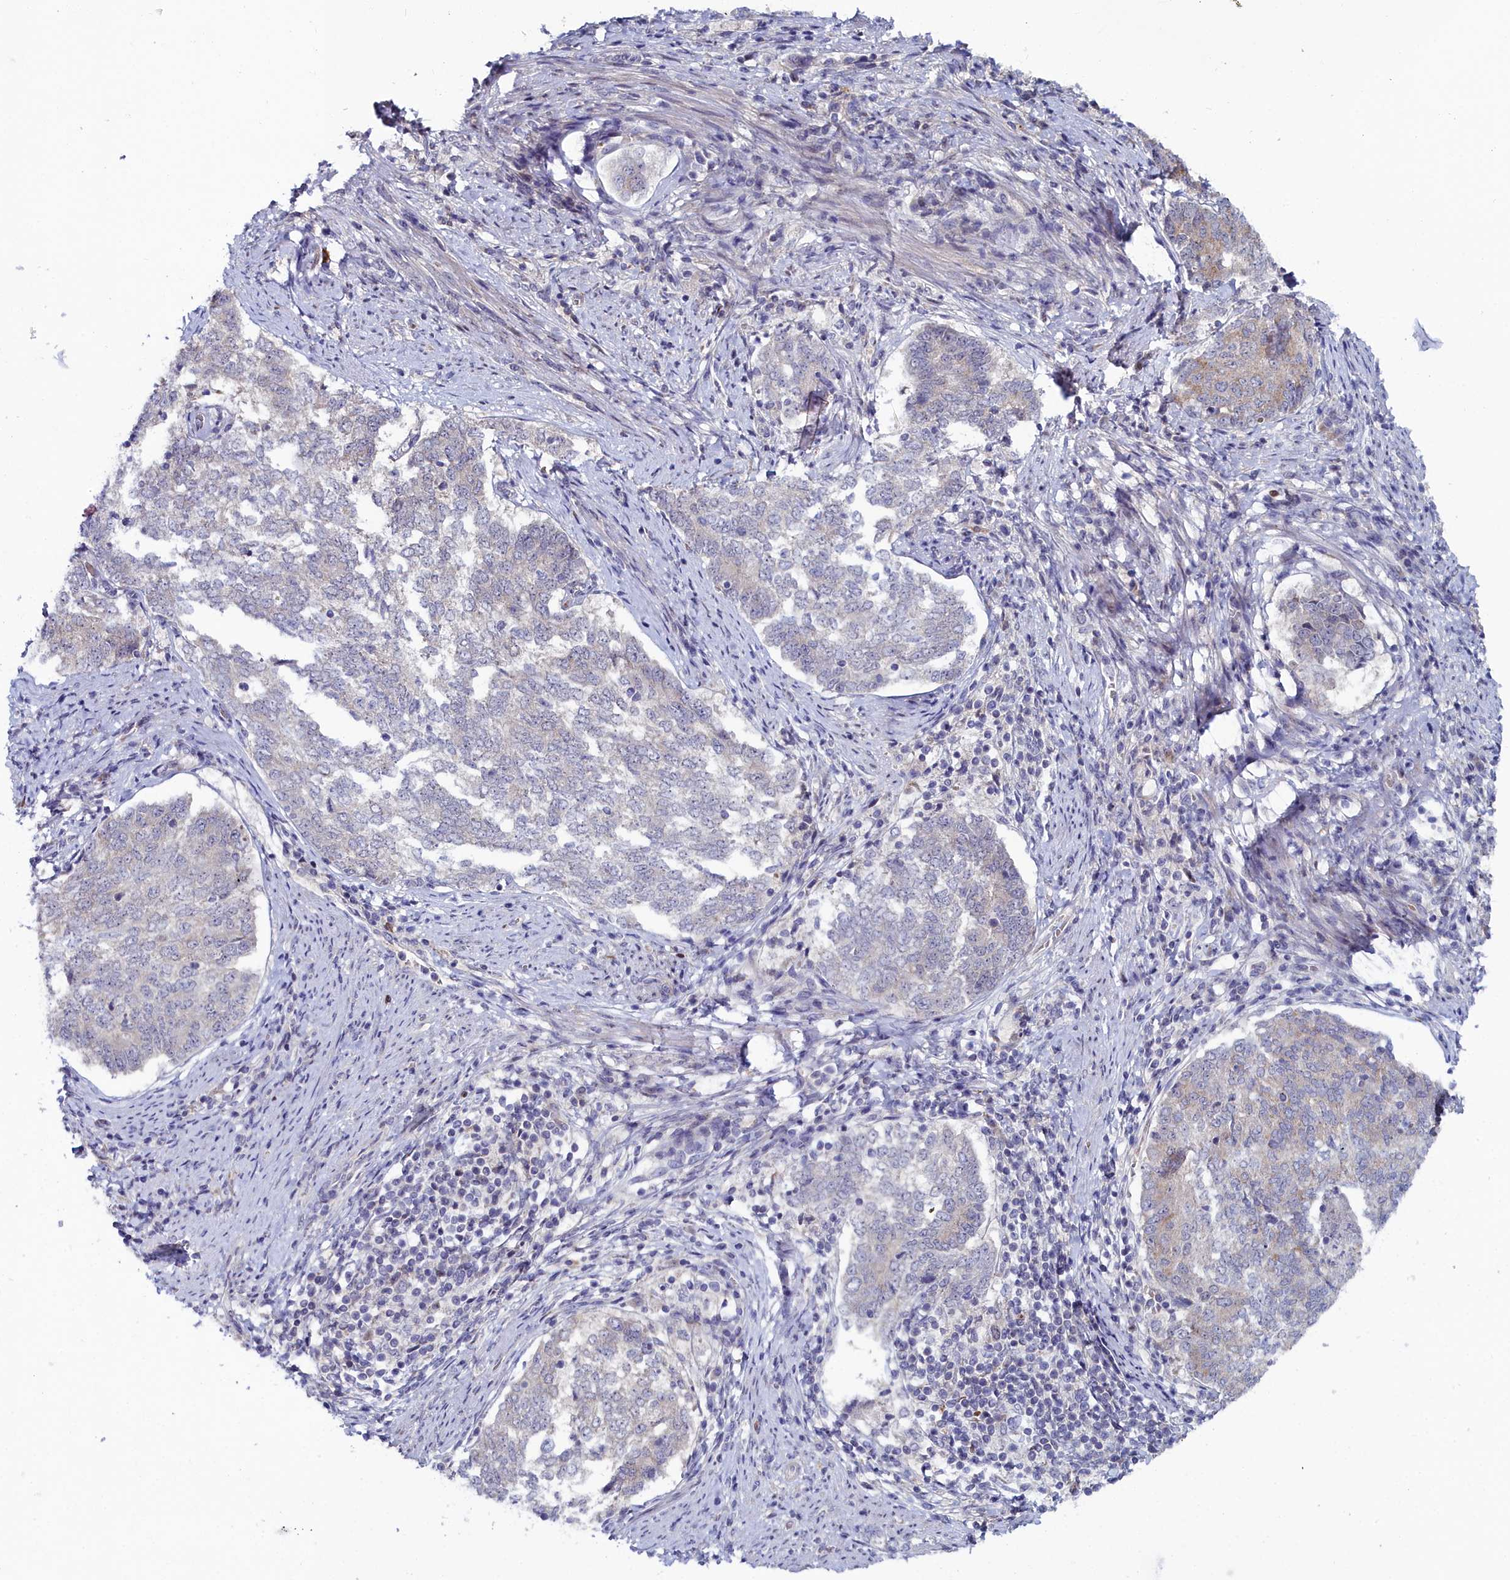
{"staining": {"intensity": "negative", "quantity": "none", "location": "none"}, "tissue": "endometrial cancer", "cell_type": "Tumor cells", "image_type": "cancer", "snomed": [{"axis": "morphology", "description": "Adenocarcinoma, NOS"}, {"axis": "topography", "description": "Endometrium"}], "caption": "The photomicrograph shows no staining of tumor cells in adenocarcinoma (endometrial).", "gene": "KCTD18", "patient": {"sex": "female", "age": 80}}